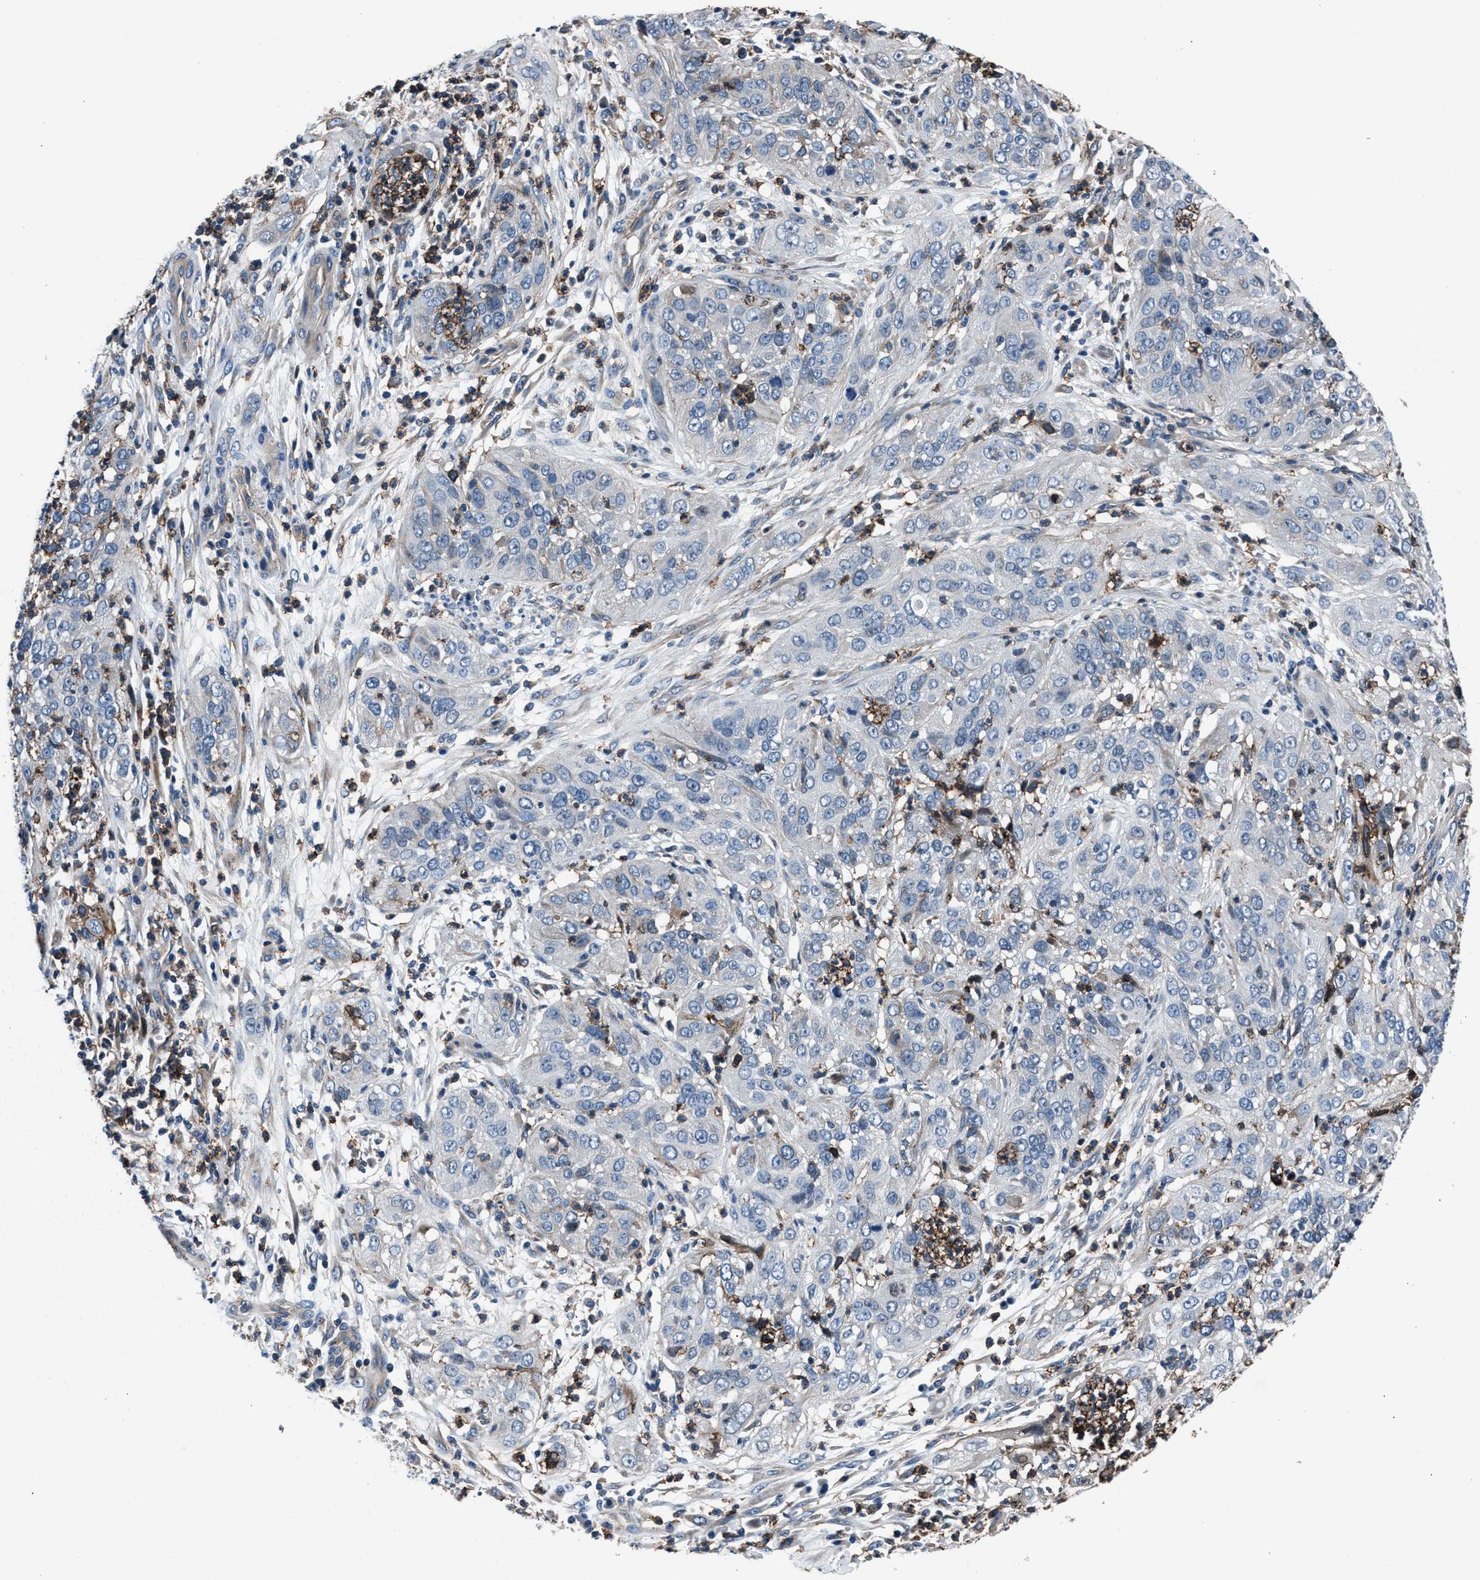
{"staining": {"intensity": "negative", "quantity": "none", "location": "none"}, "tissue": "cervical cancer", "cell_type": "Tumor cells", "image_type": "cancer", "snomed": [{"axis": "morphology", "description": "Squamous cell carcinoma, NOS"}, {"axis": "topography", "description": "Cervix"}], "caption": "This is an immunohistochemistry (IHC) image of human cervical cancer (squamous cell carcinoma). There is no expression in tumor cells.", "gene": "MFSD11", "patient": {"sex": "female", "age": 32}}